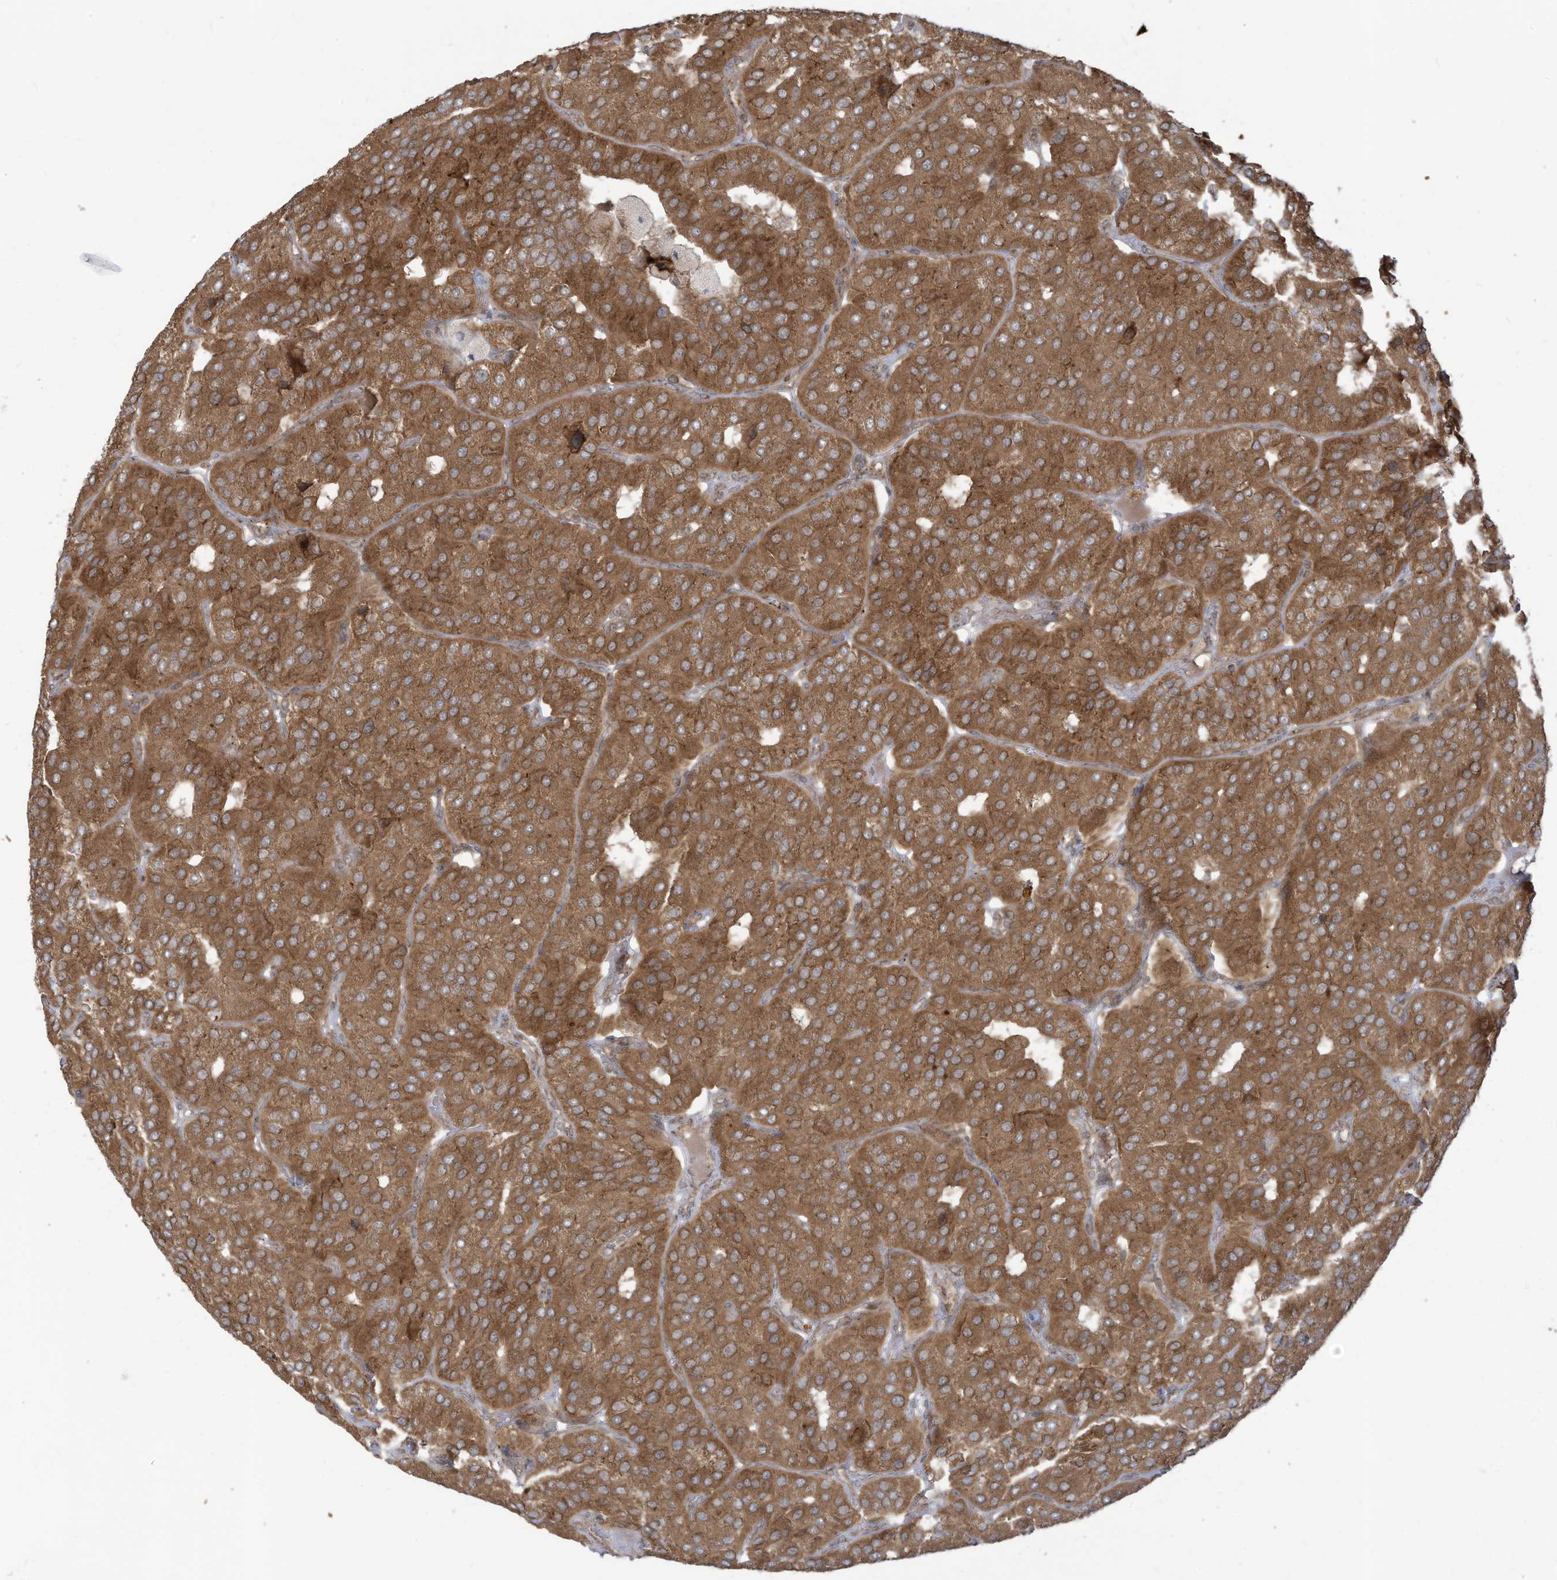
{"staining": {"intensity": "moderate", "quantity": ">75%", "location": "cytoplasmic/membranous"}, "tissue": "parathyroid gland", "cell_type": "Glandular cells", "image_type": "normal", "snomed": [{"axis": "morphology", "description": "Normal tissue, NOS"}, {"axis": "morphology", "description": "Adenoma, NOS"}, {"axis": "topography", "description": "Parathyroid gland"}], "caption": "High-magnification brightfield microscopy of unremarkable parathyroid gland stained with DAB (3,3'-diaminobenzidine) (brown) and counterstained with hematoxylin (blue). glandular cells exhibit moderate cytoplasmic/membranous positivity is identified in about>75% of cells. Using DAB (3,3'-diaminobenzidine) (brown) and hematoxylin (blue) stains, captured at high magnification using brightfield microscopy.", "gene": "TRIM67", "patient": {"sex": "female", "age": 86}}